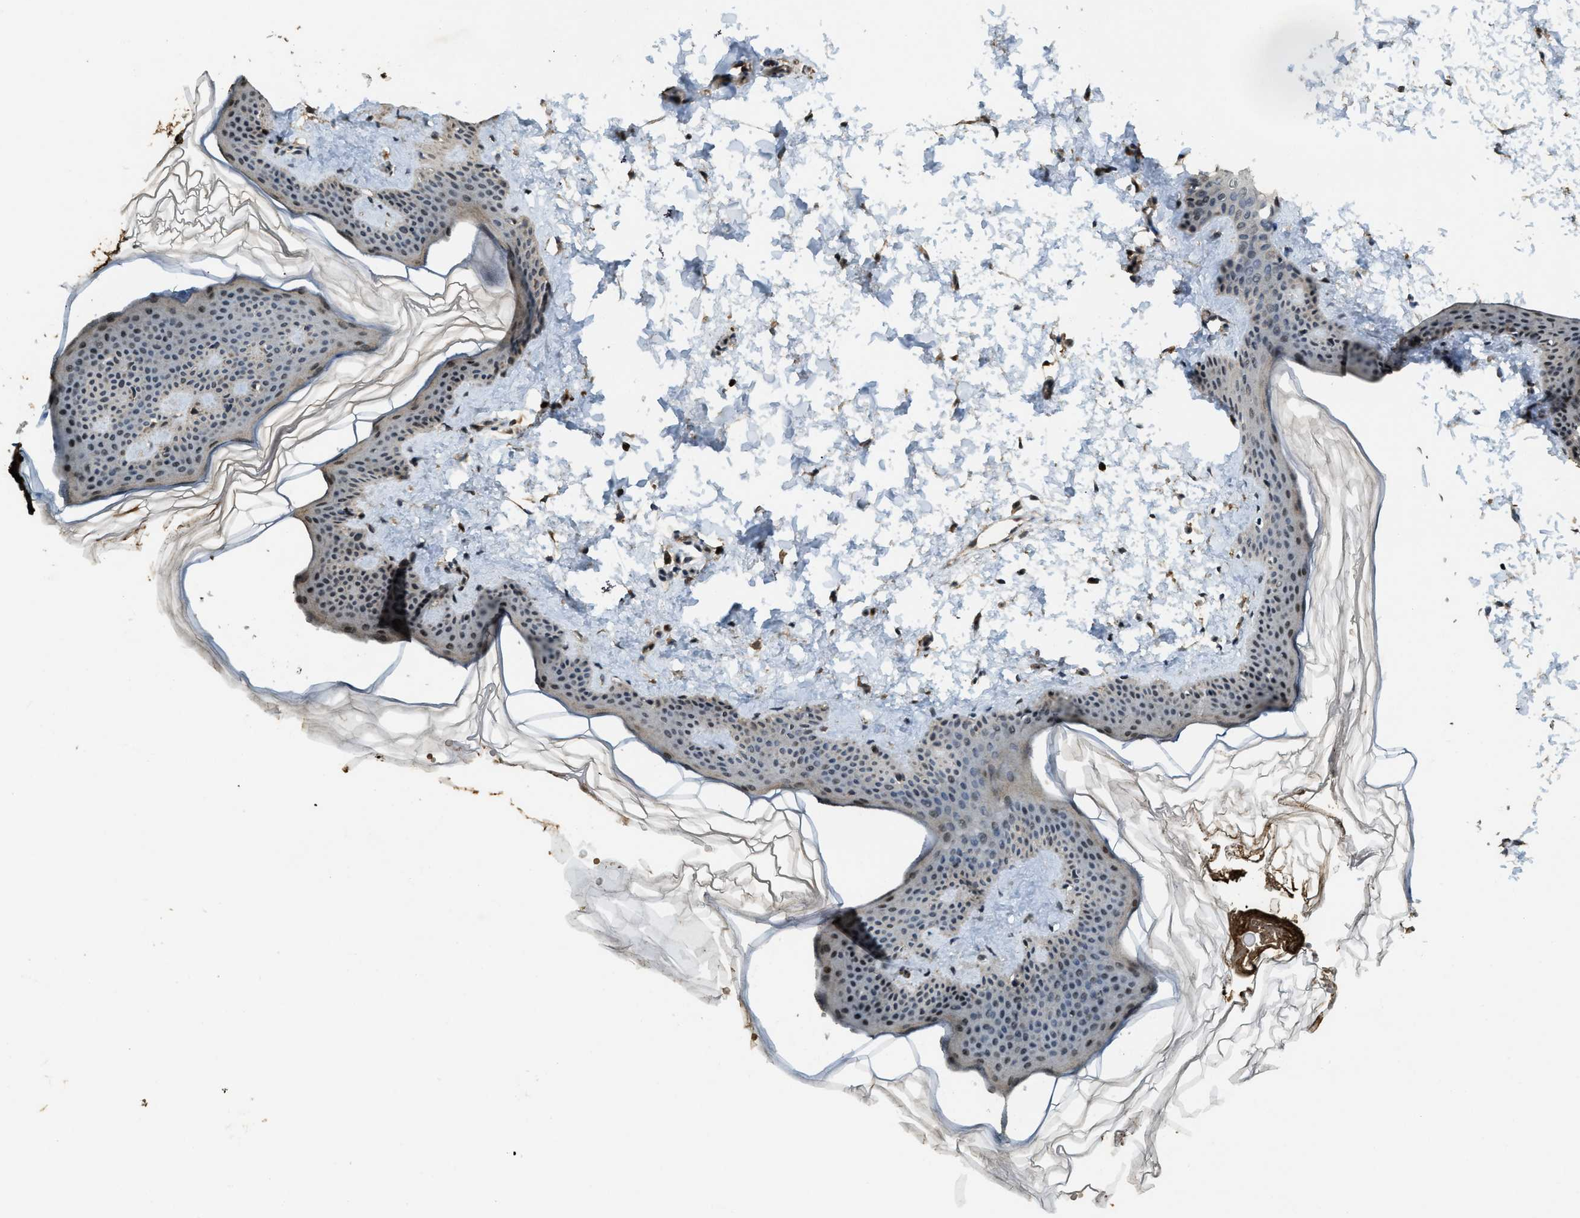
{"staining": {"intensity": "moderate", "quantity": ">75%", "location": "cytoplasmic/membranous,nuclear"}, "tissue": "skin", "cell_type": "Fibroblasts", "image_type": "normal", "snomed": [{"axis": "morphology", "description": "Normal tissue, NOS"}, {"axis": "topography", "description": "Skin"}], "caption": "Immunohistochemistry photomicrograph of unremarkable skin: human skin stained using IHC exhibits medium levels of moderate protein expression localized specifically in the cytoplasmic/membranous,nuclear of fibroblasts, appearing as a cytoplasmic/membranous,nuclear brown color.", "gene": "RNF141", "patient": {"sex": "female", "age": 17}}